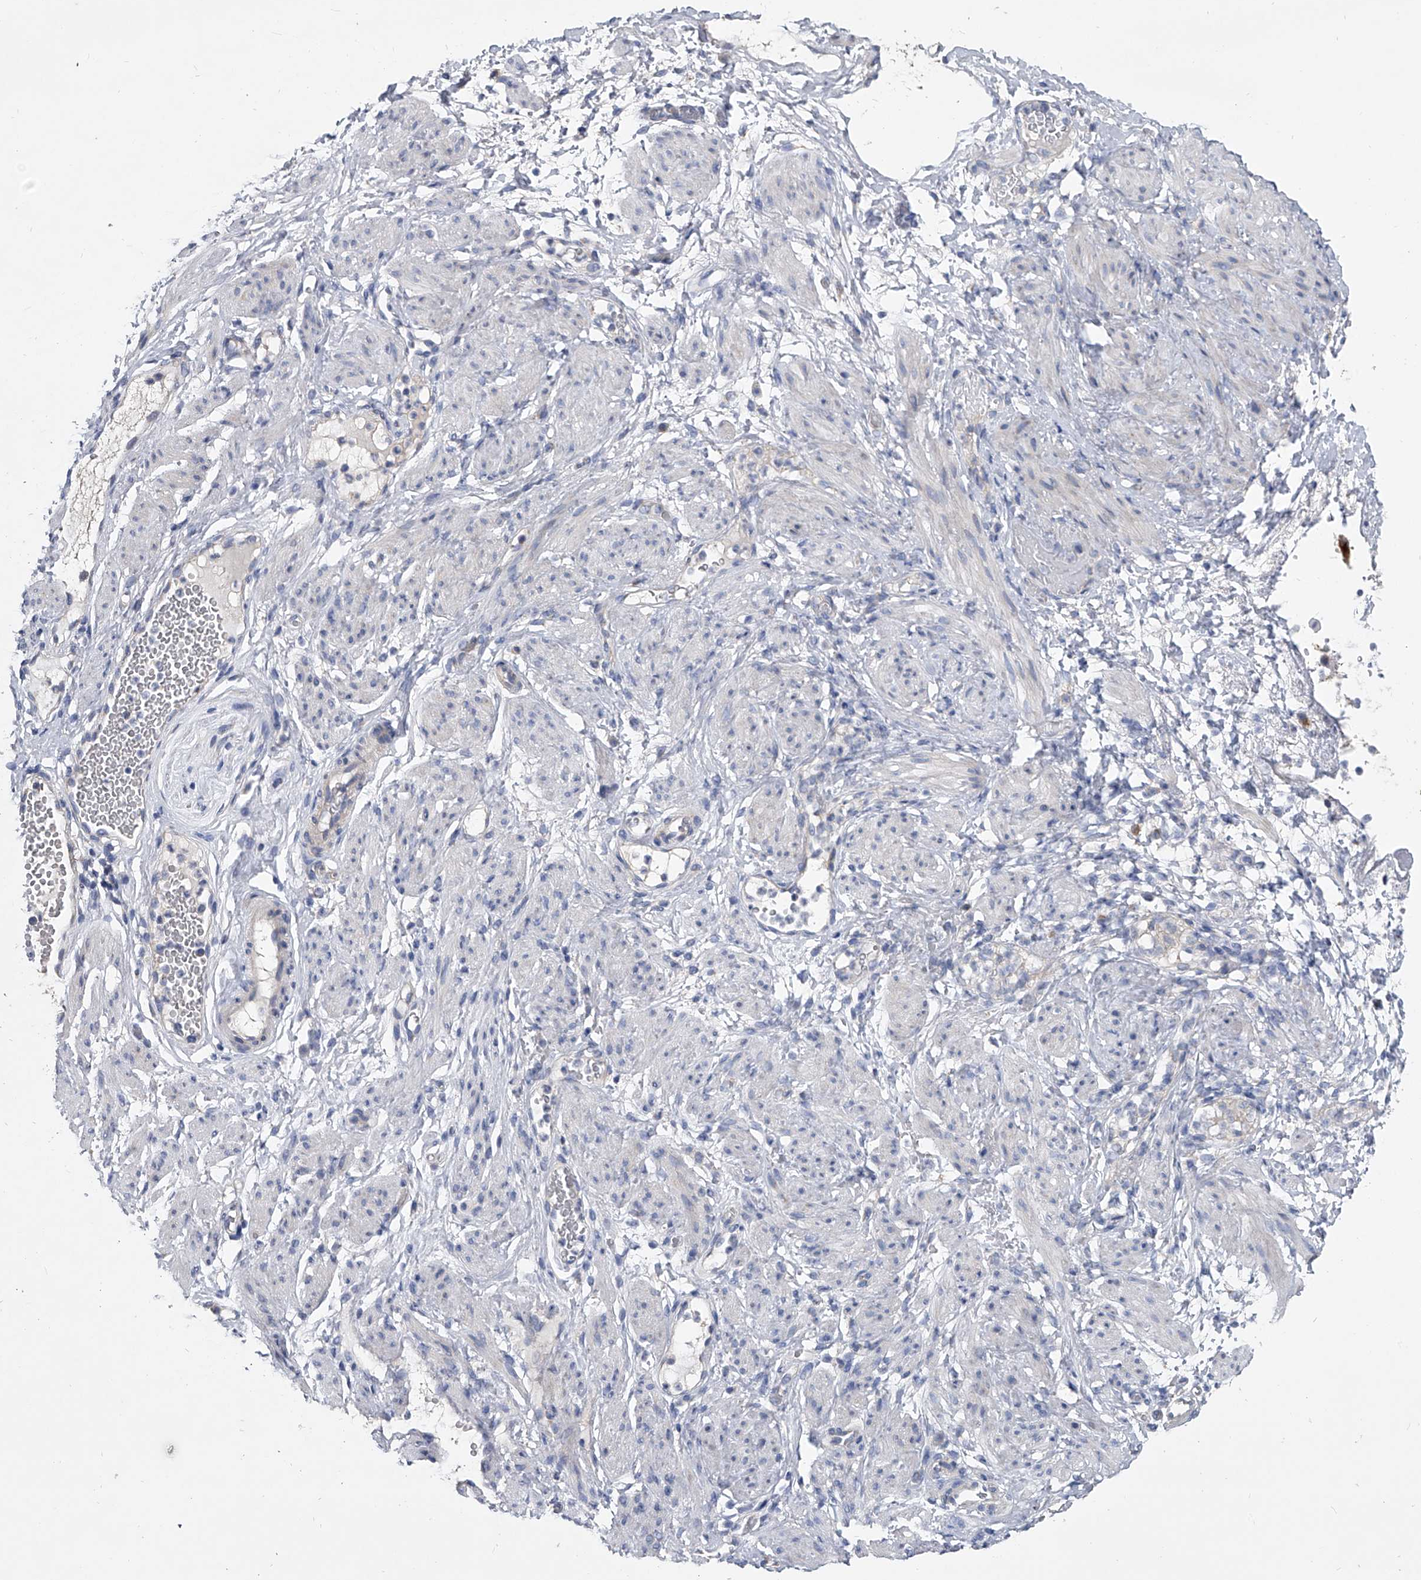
{"staining": {"intensity": "negative", "quantity": "none", "location": "none"}, "tissue": "adipose tissue", "cell_type": "Adipocytes", "image_type": "normal", "snomed": [{"axis": "morphology", "description": "Normal tissue, NOS"}, {"axis": "topography", "description": "Smooth muscle"}, {"axis": "topography", "description": "Peripheral nerve tissue"}], "caption": "The image displays no significant positivity in adipocytes of adipose tissue.", "gene": "SPP1", "patient": {"sex": "female", "age": 39}}